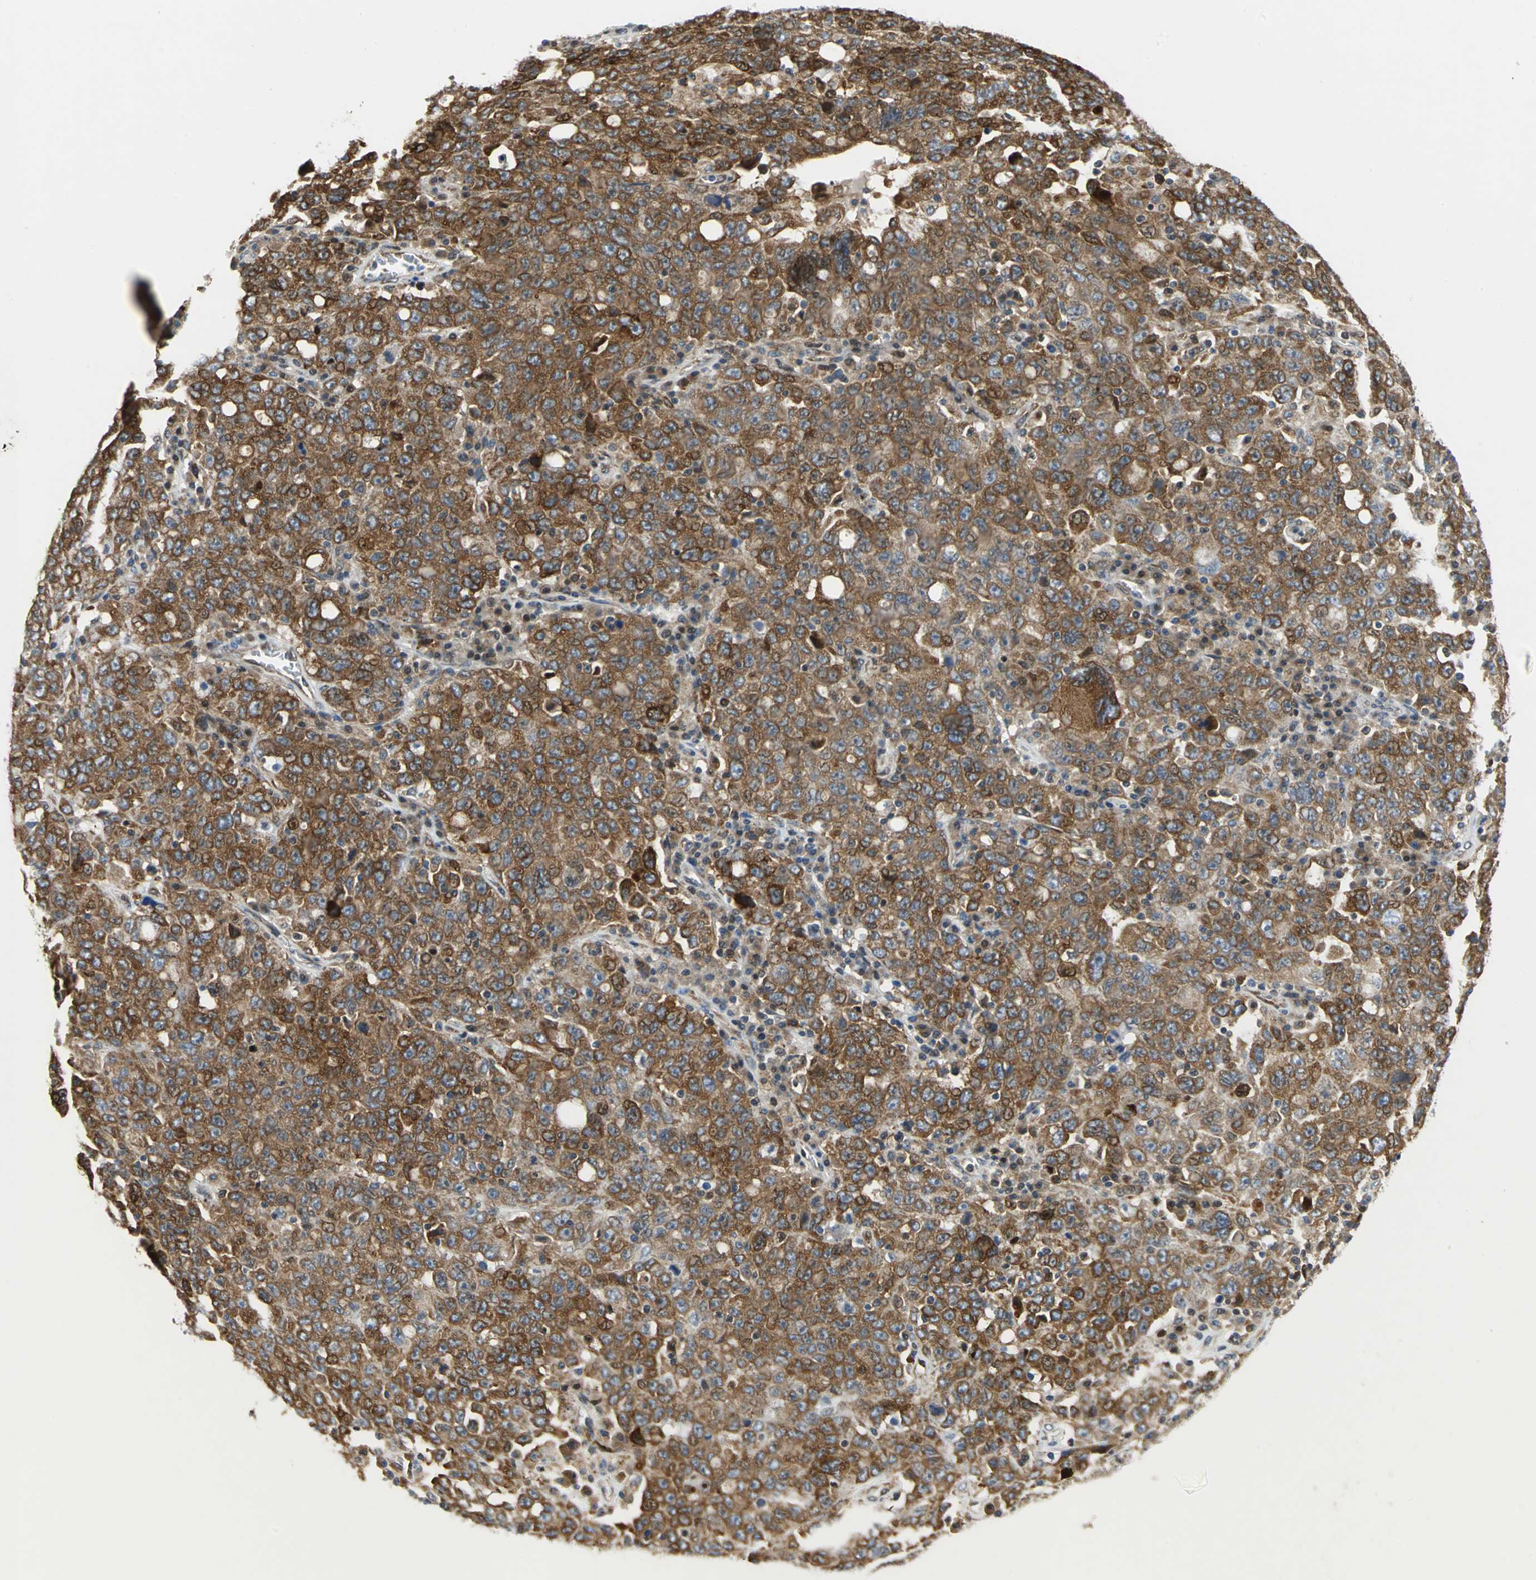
{"staining": {"intensity": "strong", "quantity": ">75%", "location": "cytoplasmic/membranous"}, "tissue": "ovarian cancer", "cell_type": "Tumor cells", "image_type": "cancer", "snomed": [{"axis": "morphology", "description": "Carcinoma, endometroid"}, {"axis": "topography", "description": "Ovary"}], "caption": "This histopathology image demonstrates ovarian cancer (endometroid carcinoma) stained with immunohistochemistry (IHC) to label a protein in brown. The cytoplasmic/membranous of tumor cells show strong positivity for the protein. Nuclei are counter-stained blue.", "gene": "YBX1", "patient": {"sex": "female", "age": 62}}